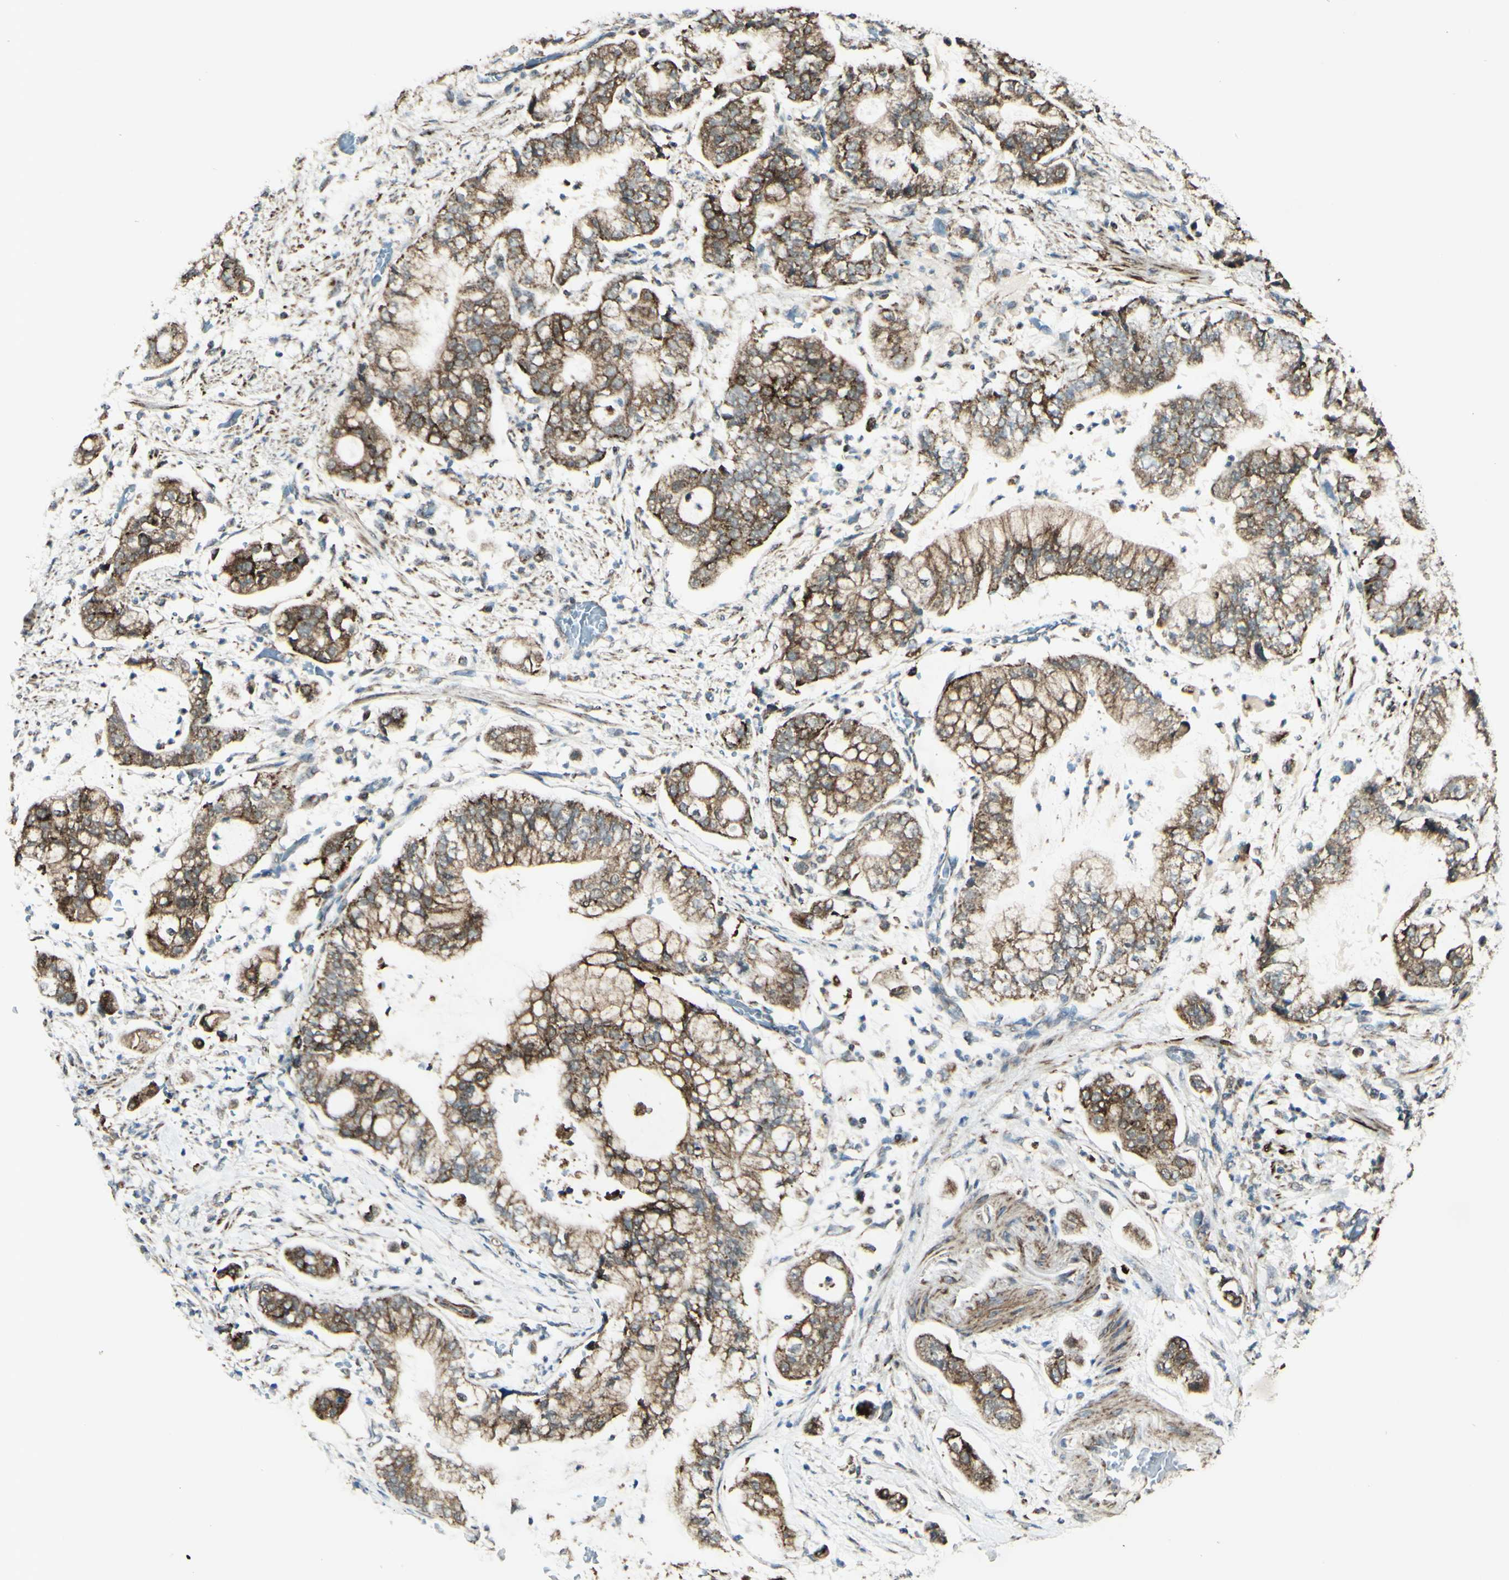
{"staining": {"intensity": "moderate", "quantity": ">75%", "location": "cytoplasmic/membranous"}, "tissue": "stomach cancer", "cell_type": "Tumor cells", "image_type": "cancer", "snomed": [{"axis": "morphology", "description": "Adenocarcinoma, NOS"}, {"axis": "topography", "description": "Stomach"}], "caption": "Protein expression by immunohistochemistry (IHC) demonstrates moderate cytoplasmic/membranous expression in about >75% of tumor cells in stomach cancer.", "gene": "DHRS3", "patient": {"sex": "male", "age": 76}}